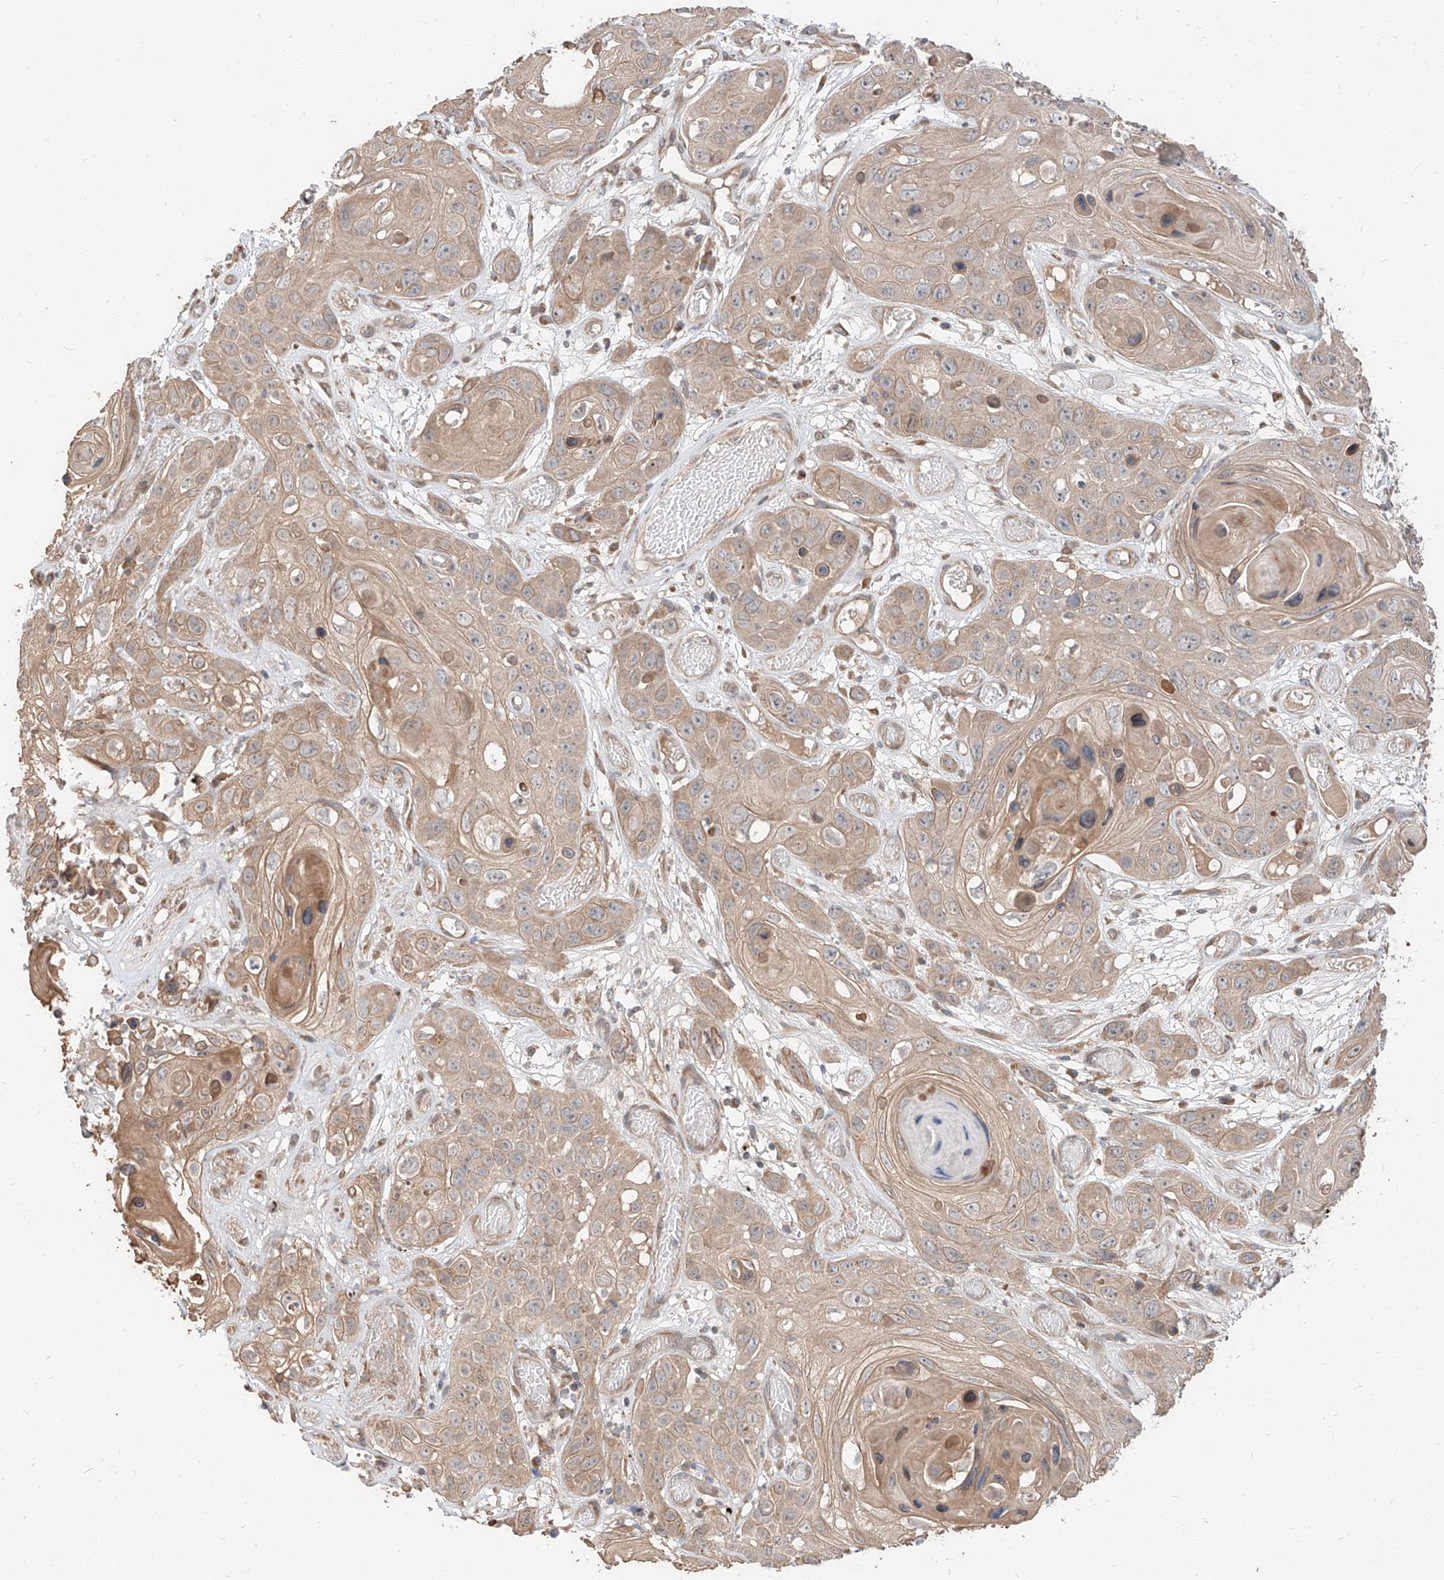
{"staining": {"intensity": "weak", "quantity": ">75%", "location": "cytoplasmic/membranous"}, "tissue": "skin cancer", "cell_type": "Tumor cells", "image_type": "cancer", "snomed": [{"axis": "morphology", "description": "Squamous cell carcinoma, NOS"}, {"axis": "topography", "description": "Skin"}], "caption": "This is a photomicrograph of immunohistochemistry (IHC) staining of squamous cell carcinoma (skin), which shows weak expression in the cytoplasmic/membranous of tumor cells.", "gene": "STX19", "patient": {"sex": "male", "age": 55}}